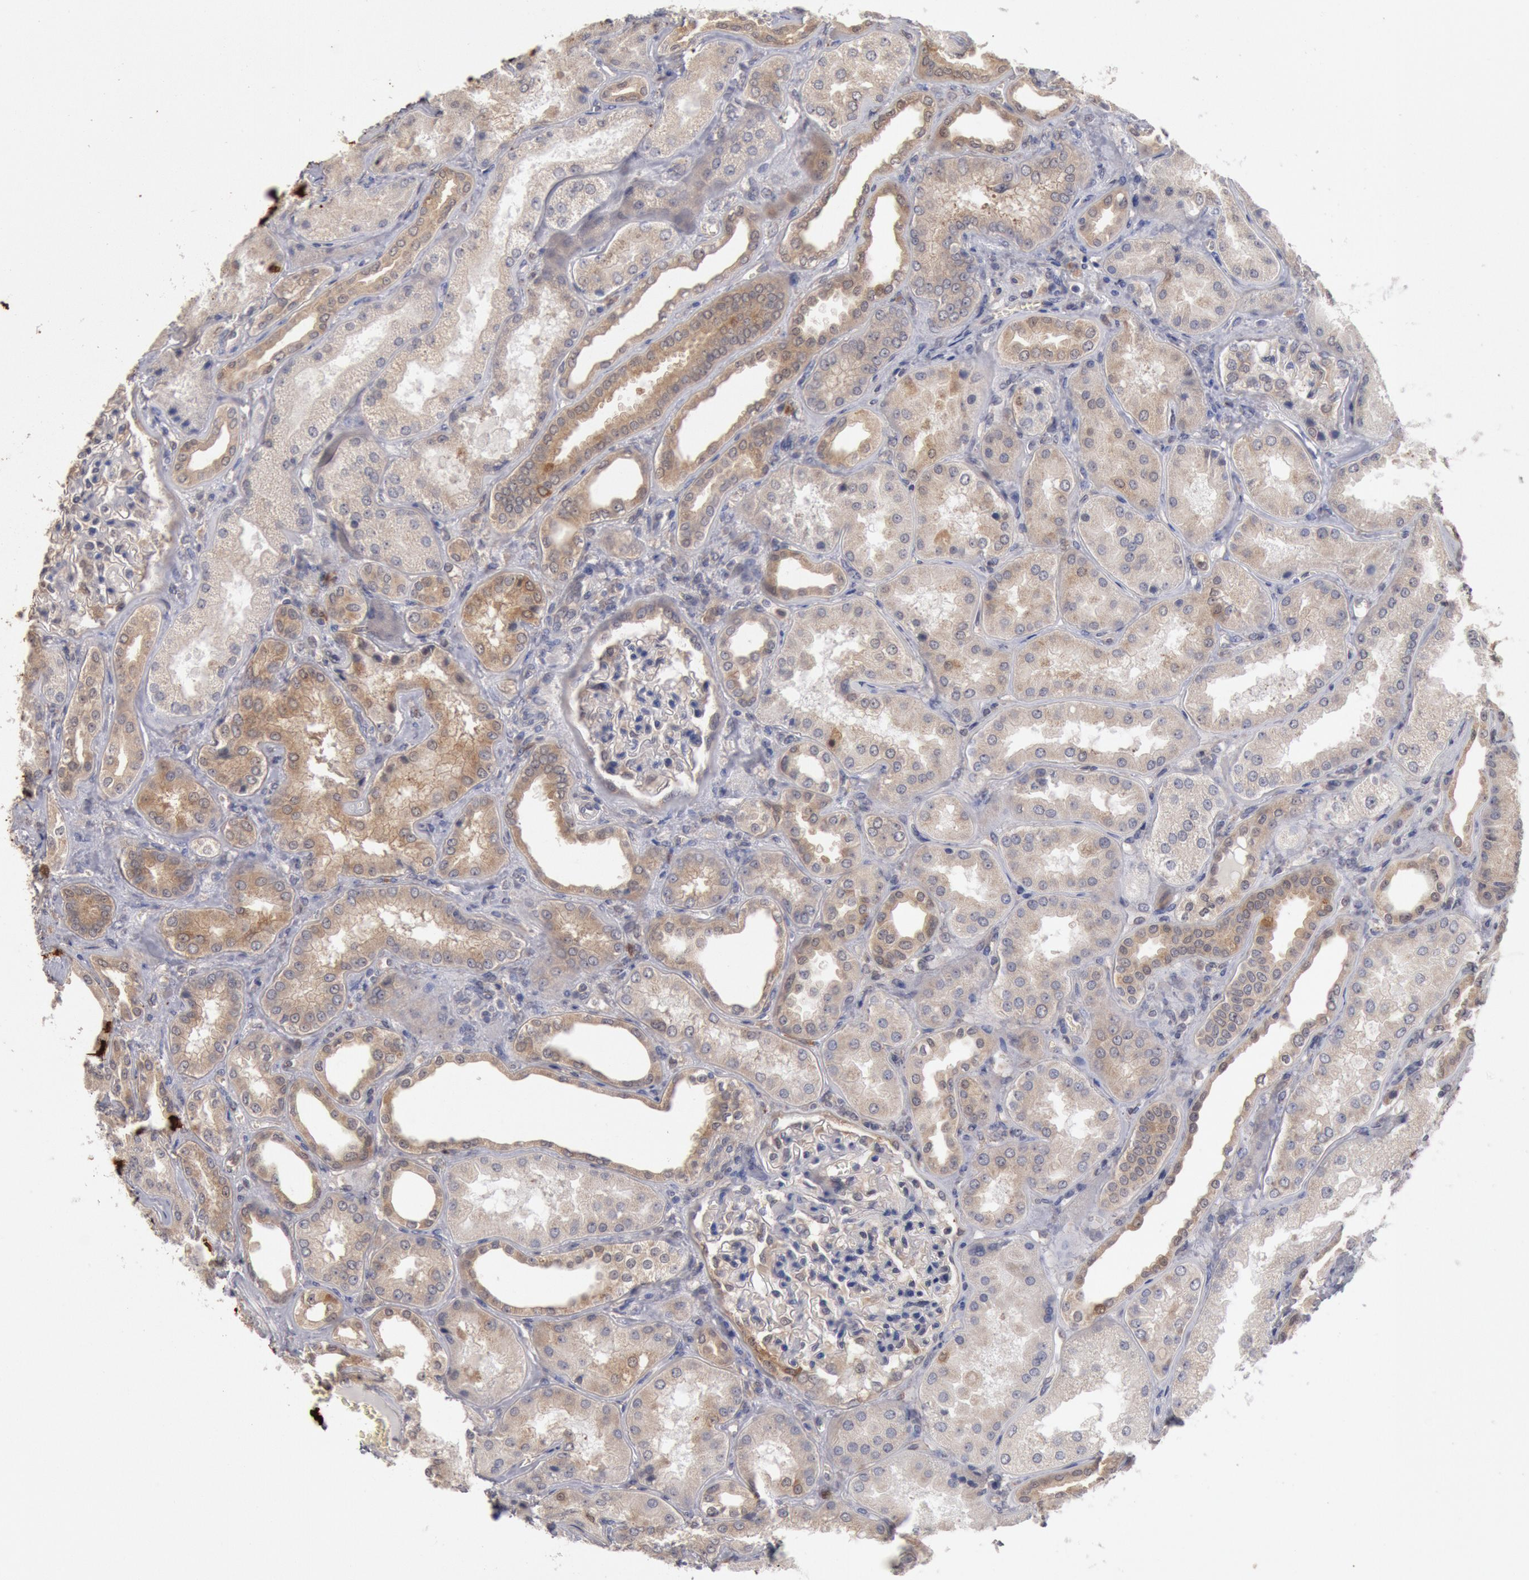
{"staining": {"intensity": "negative", "quantity": "none", "location": "none"}, "tissue": "kidney", "cell_type": "Cells in glomeruli", "image_type": "normal", "snomed": [{"axis": "morphology", "description": "Normal tissue, NOS"}, {"axis": "topography", "description": "Kidney"}], "caption": "IHC micrograph of normal kidney: human kidney stained with DAB (3,3'-diaminobenzidine) exhibits no significant protein positivity in cells in glomeruli.", "gene": "DNAJA1", "patient": {"sex": "female", "age": 56}}